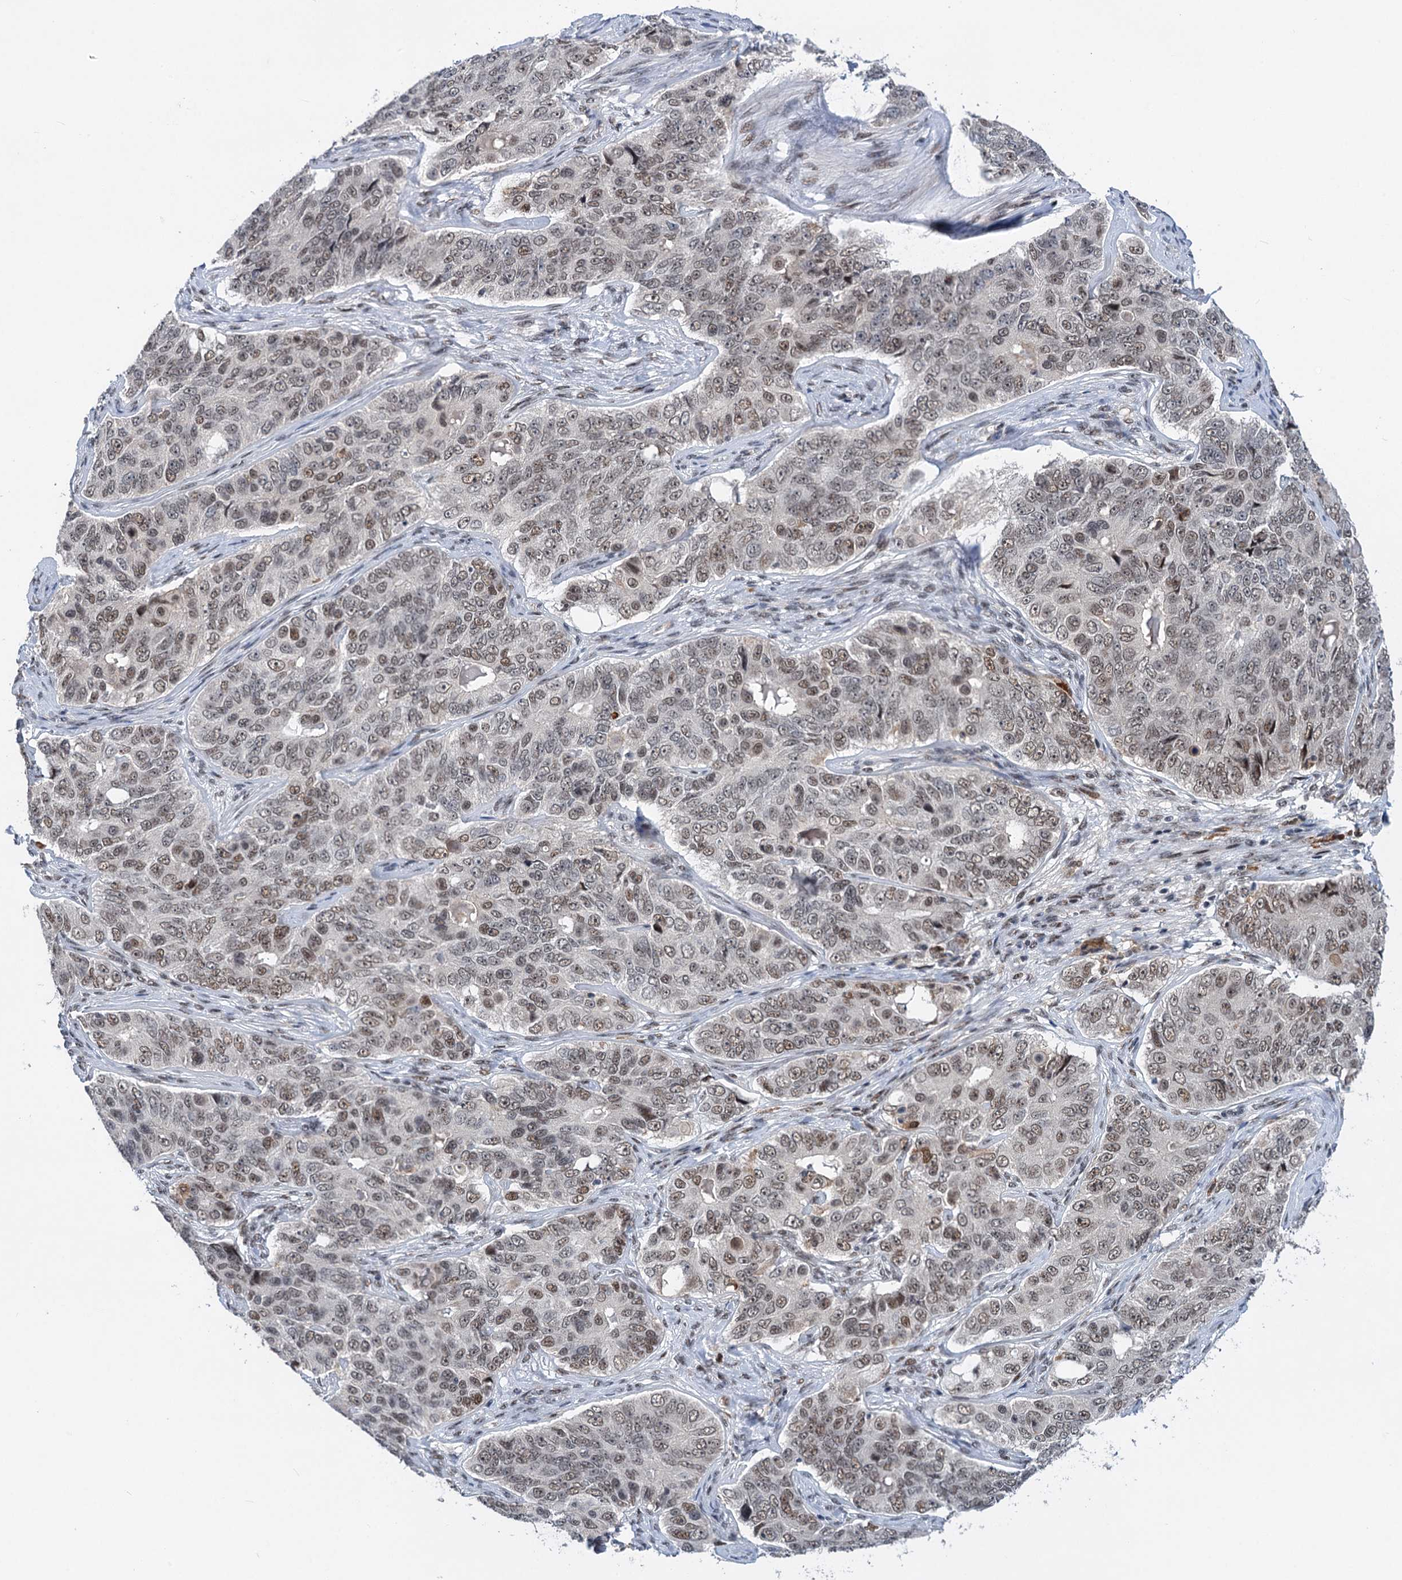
{"staining": {"intensity": "weak", "quantity": "<25%", "location": "nuclear"}, "tissue": "ovarian cancer", "cell_type": "Tumor cells", "image_type": "cancer", "snomed": [{"axis": "morphology", "description": "Carcinoma, endometroid"}, {"axis": "topography", "description": "Ovary"}], "caption": "IHC photomicrograph of human ovarian endometroid carcinoma stained for a protein (brown), which displays no positivity in tumor cells.", "gene": "PHF8", "patient": {"sex": "female", "age": 51}}